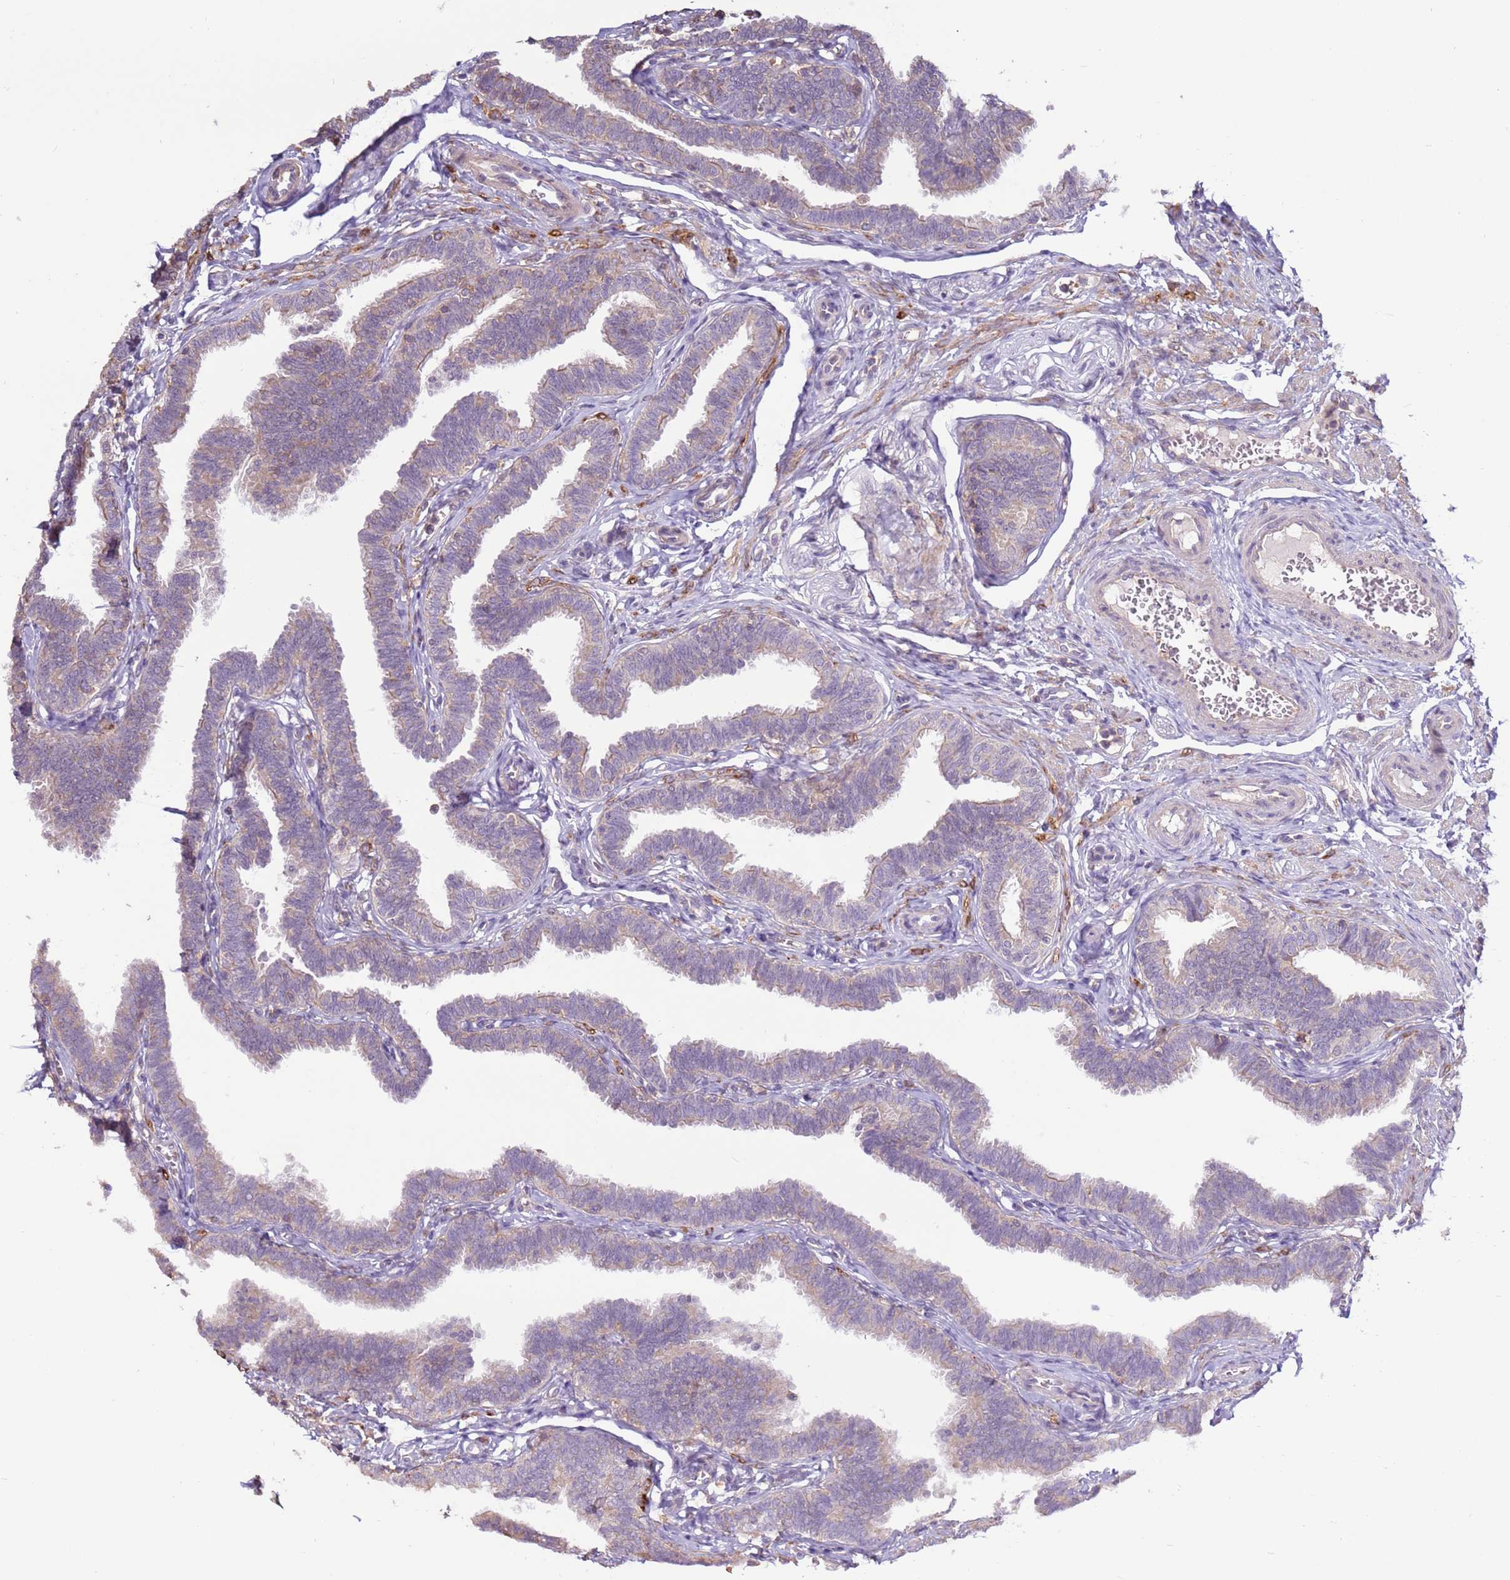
{"staining": {"intensity": "weak", "quantity": "<25%", "location": "cytoplasmic/membranous"}, "tissue": "fallopian tube", "cell_type": "Glandular cells", "image_type": "normal", "snomed": [{"axis": "morphology", "description": "Normal tissue, NOS"}, {"axis": "topography", "description": "Fallopian tube"}, {"axis": "topography", "description": "Ovary"}], "caption": "Immunohistochemistry (IHC) micrograph of normal human fallopian tube stained for a protein (brown), which reveals no staining in glandular cells.", "gene": "EVA1B", "patient": {"sex": "female", "age": 23}}